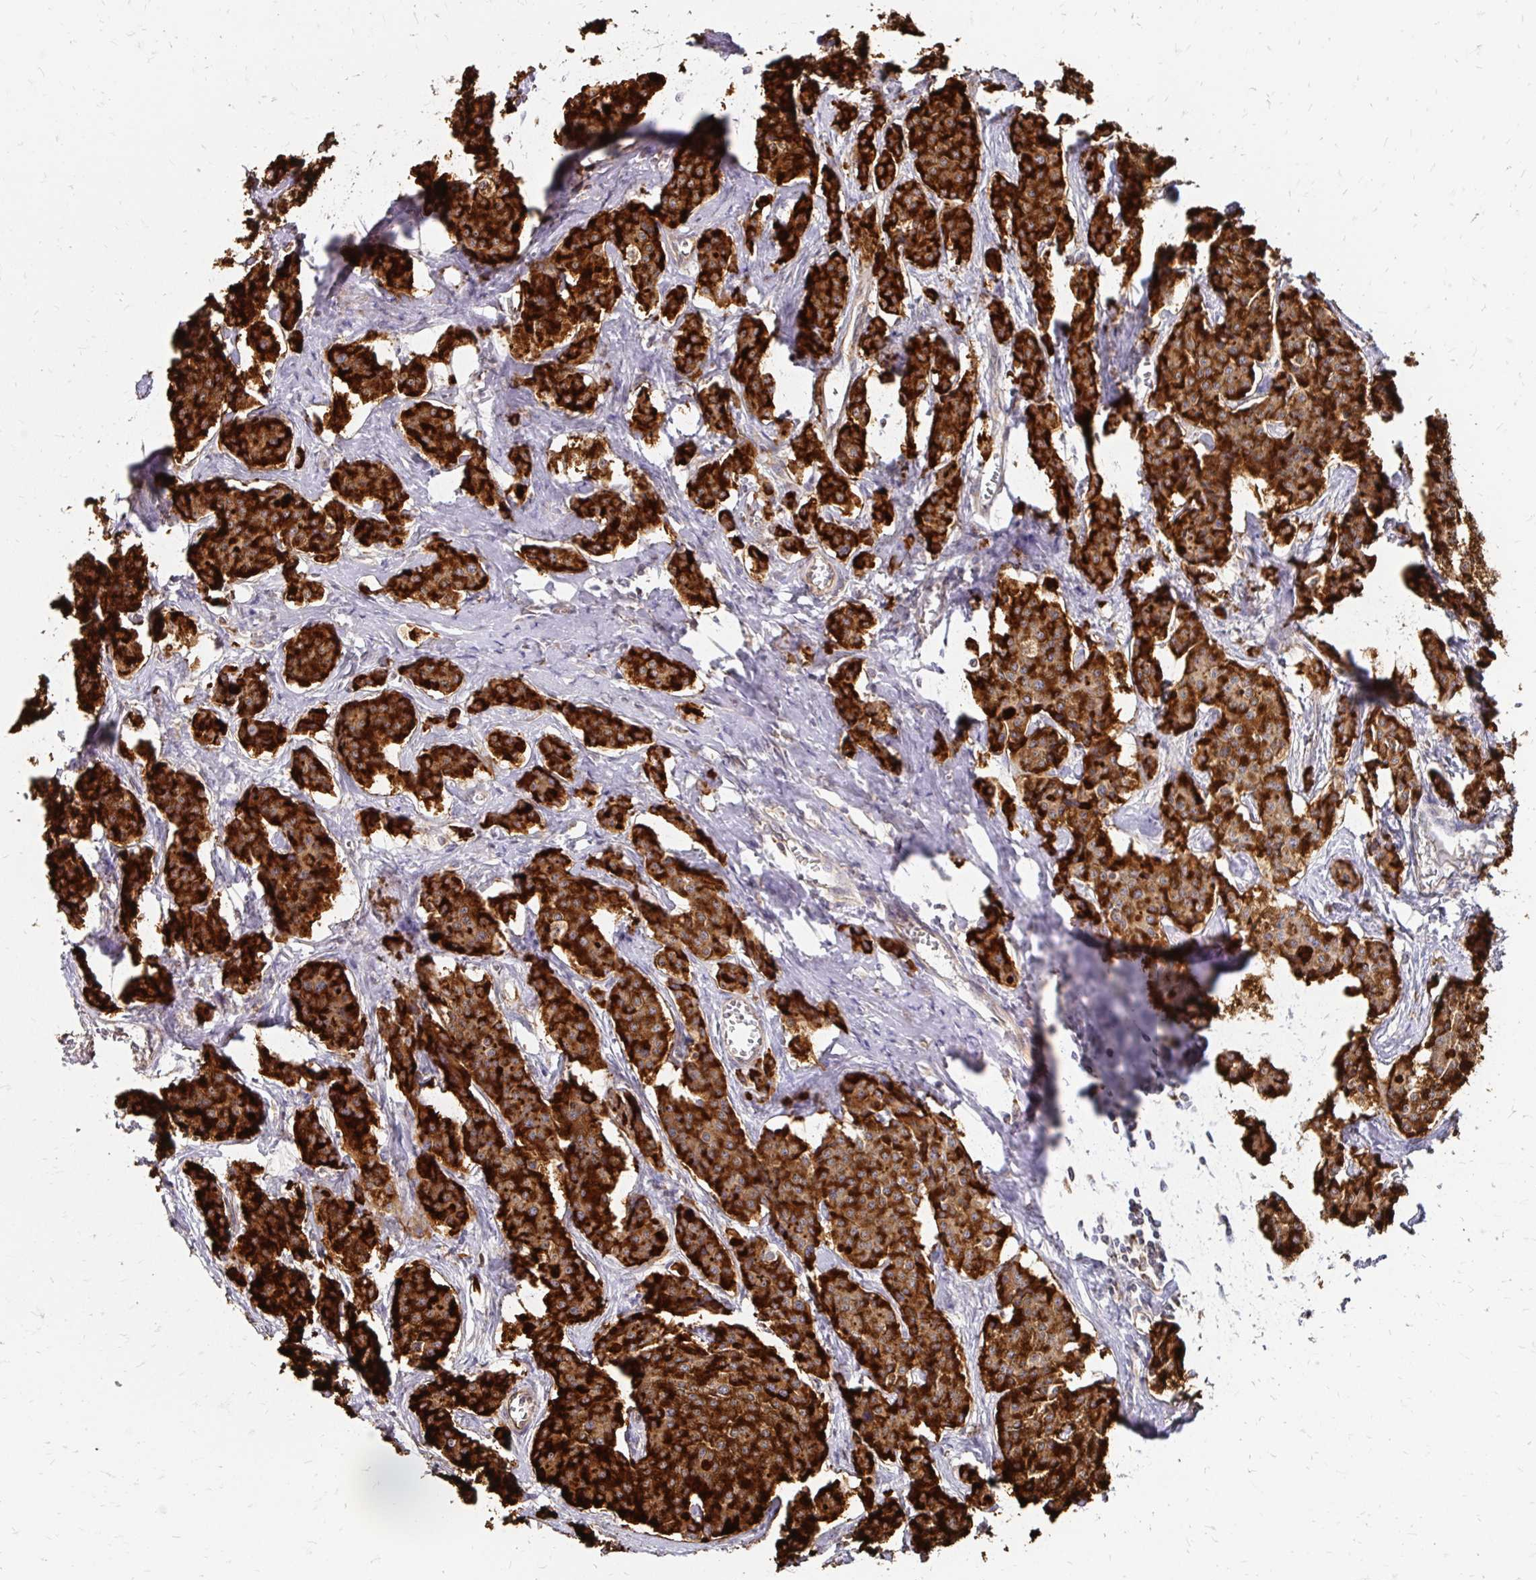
{"staining": {"intensity": "strong", "quantity": ">75%", "location": "cytoplasmic/membranous"}, "tissue": "carcinoid", "cell_type": "Tumor cells", "image_type": "cancer", "snomed": [{"axis": "morphology", "description": "Carcinoid, malignant, NOS"}, {"axis": "topography", "description": "Small intestine"}], "caption": "Malignant carcinoid was stained to show a protein in brown. There is high levels of strong cytoplasmic/membranous staining in about >75% of tumor cells. (Brightfield microscopy of DAB IHC at high magnification).", "gene": "ZW10", "patient": {"sex": "female", "age": 64}}